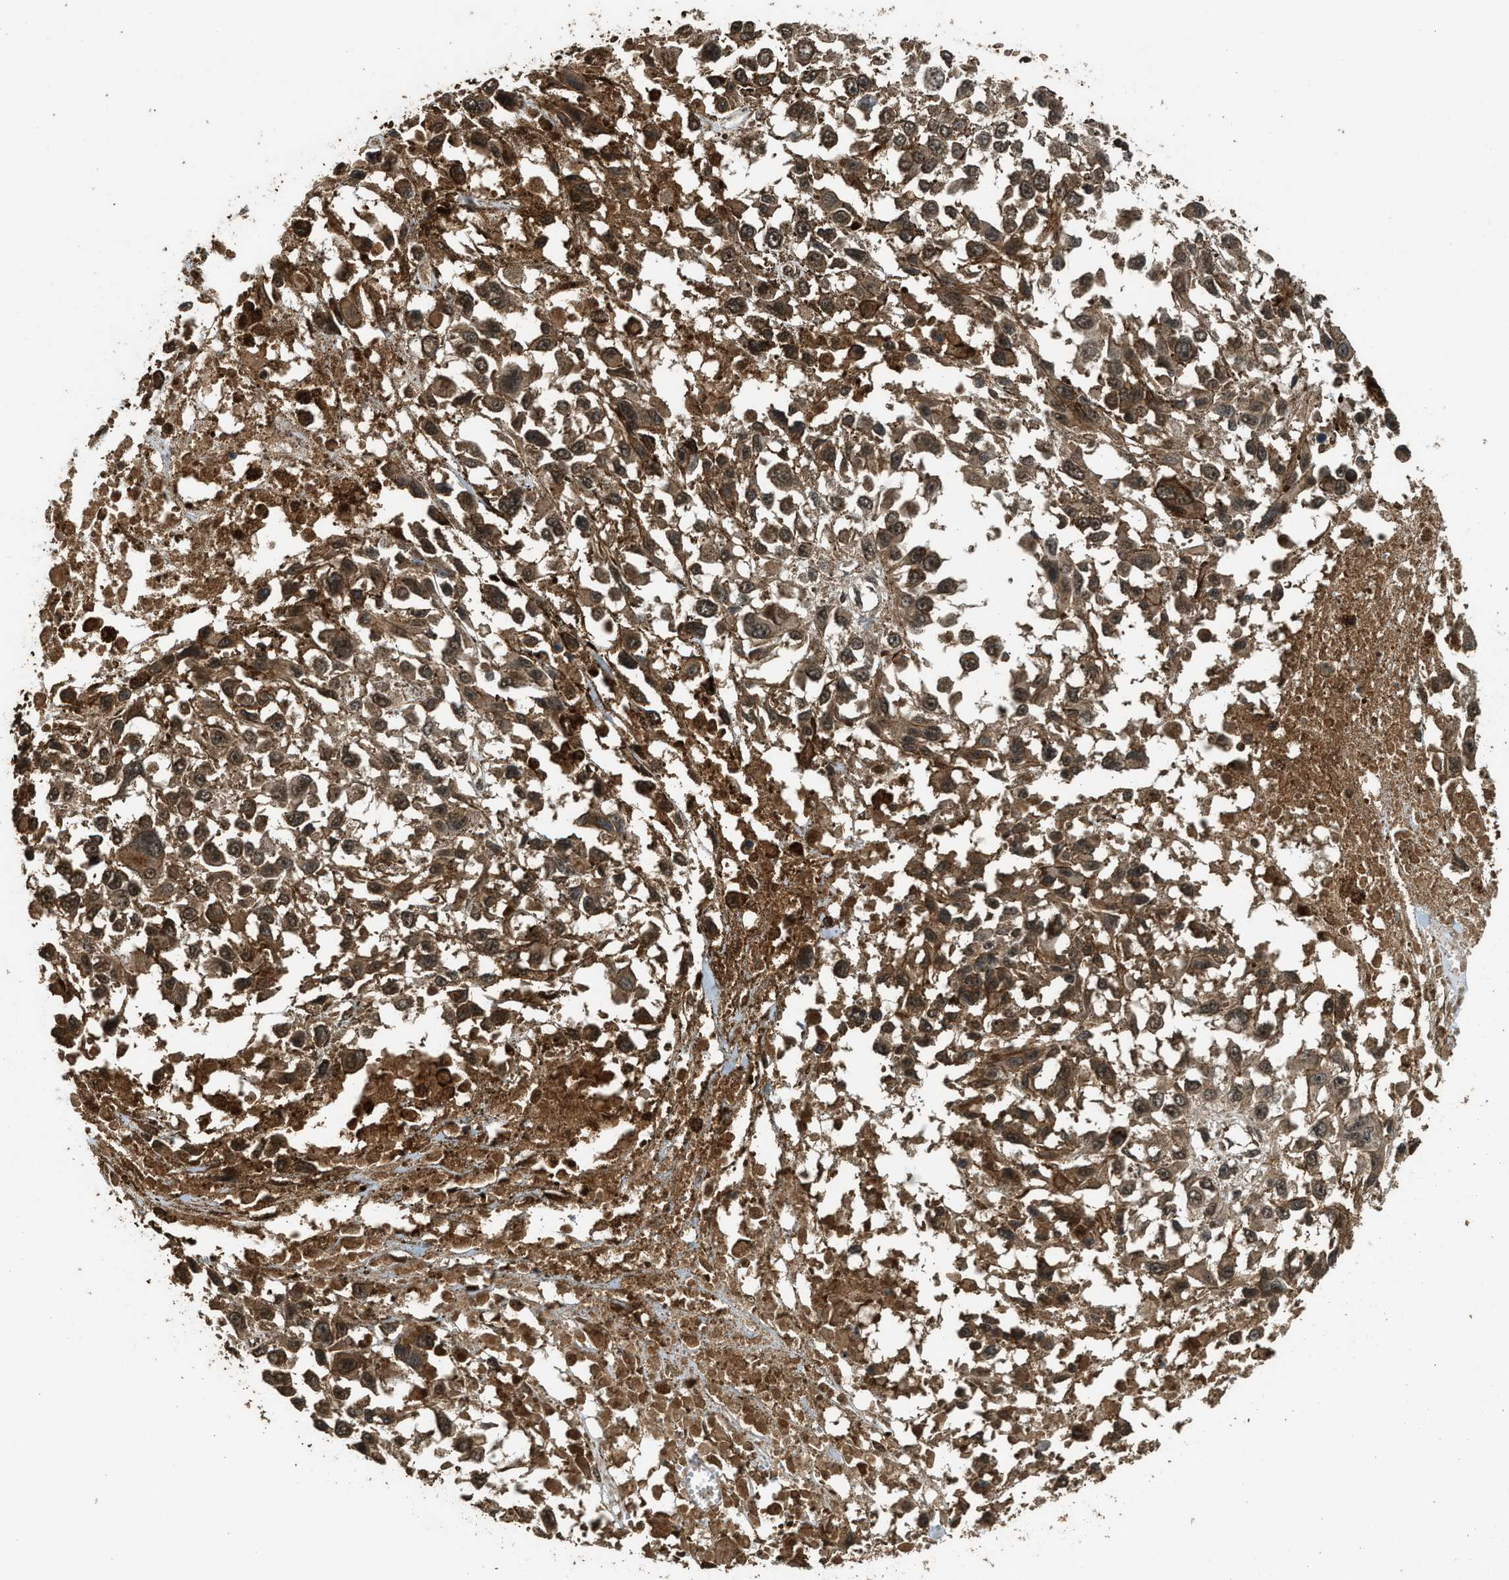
{"staining": {"intensity": "moderate", "quantity": ">75%", "location": "cytoplasmic/membranous"}, "tissue": "melanoma", "cell_type": "Tumor cells", "image_type": "cancer", "snomed": [{"axis": "morphology", "description": "Malignant melanoma, Metastatic site"}, {"axis": "topography", "description": "Lymph node"}], "caption": "Malignant melanoma (metastatic site) stained for a protein (brown) reveals moderate cytoplasmic/membranous positive staining in about >75% of tumor cells.", "gene": "MYBL2", "patient": {"sex": "male", "age": 59}}